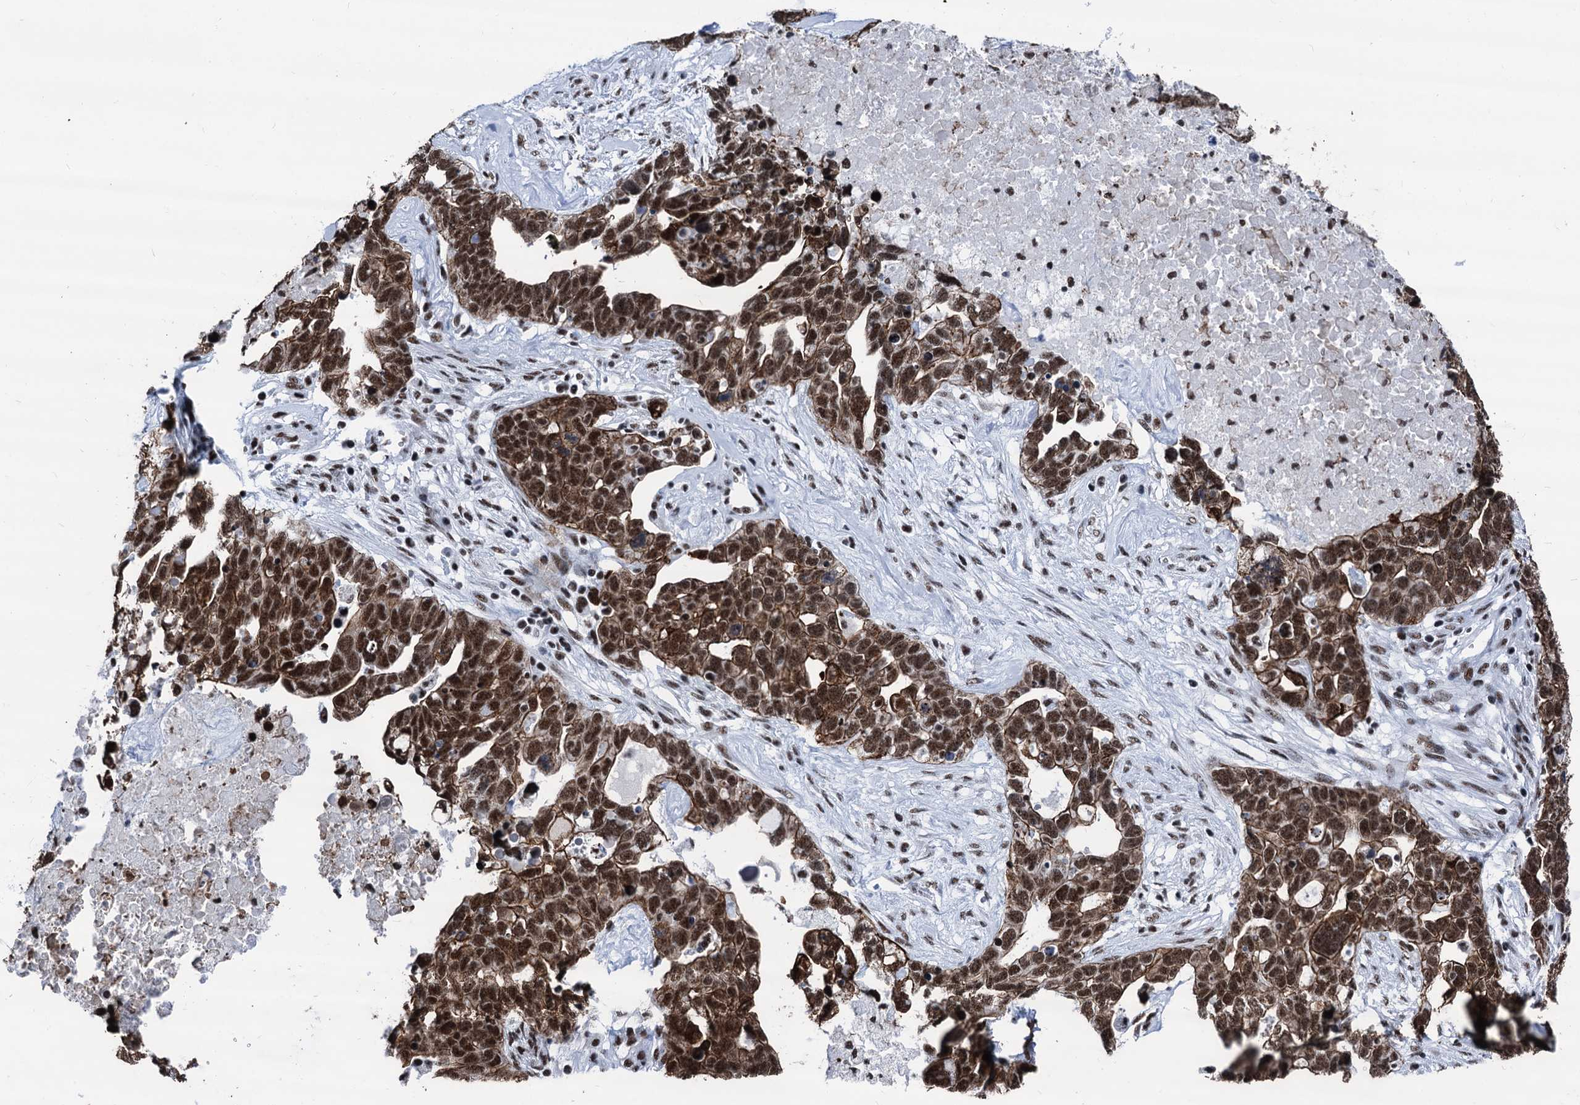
{"staining": {"intensity": "strong", "quantity": ">75%", "location": "cytoplasmic/membranous,nuclear"}, "tissue": "ovarian cancer", "cell_type": "Tumor cells", "image_type": "cancer", "snomed": [{"axis": "morphology", "description": "Cystadenocarcinoma, serous, NOS"}, {"axis": "topography", "description": "Ovary"}], "caption": "High-power microscopy captured an IHC micrograph of ovarian cancer (serous cystadenocarcinoma), revealing strong cytoplasmic/membranous and nuclear staining in about >75% of tumor cells.", "gene": "DDX23", "patient": {"sex": "female", "age": 54}}